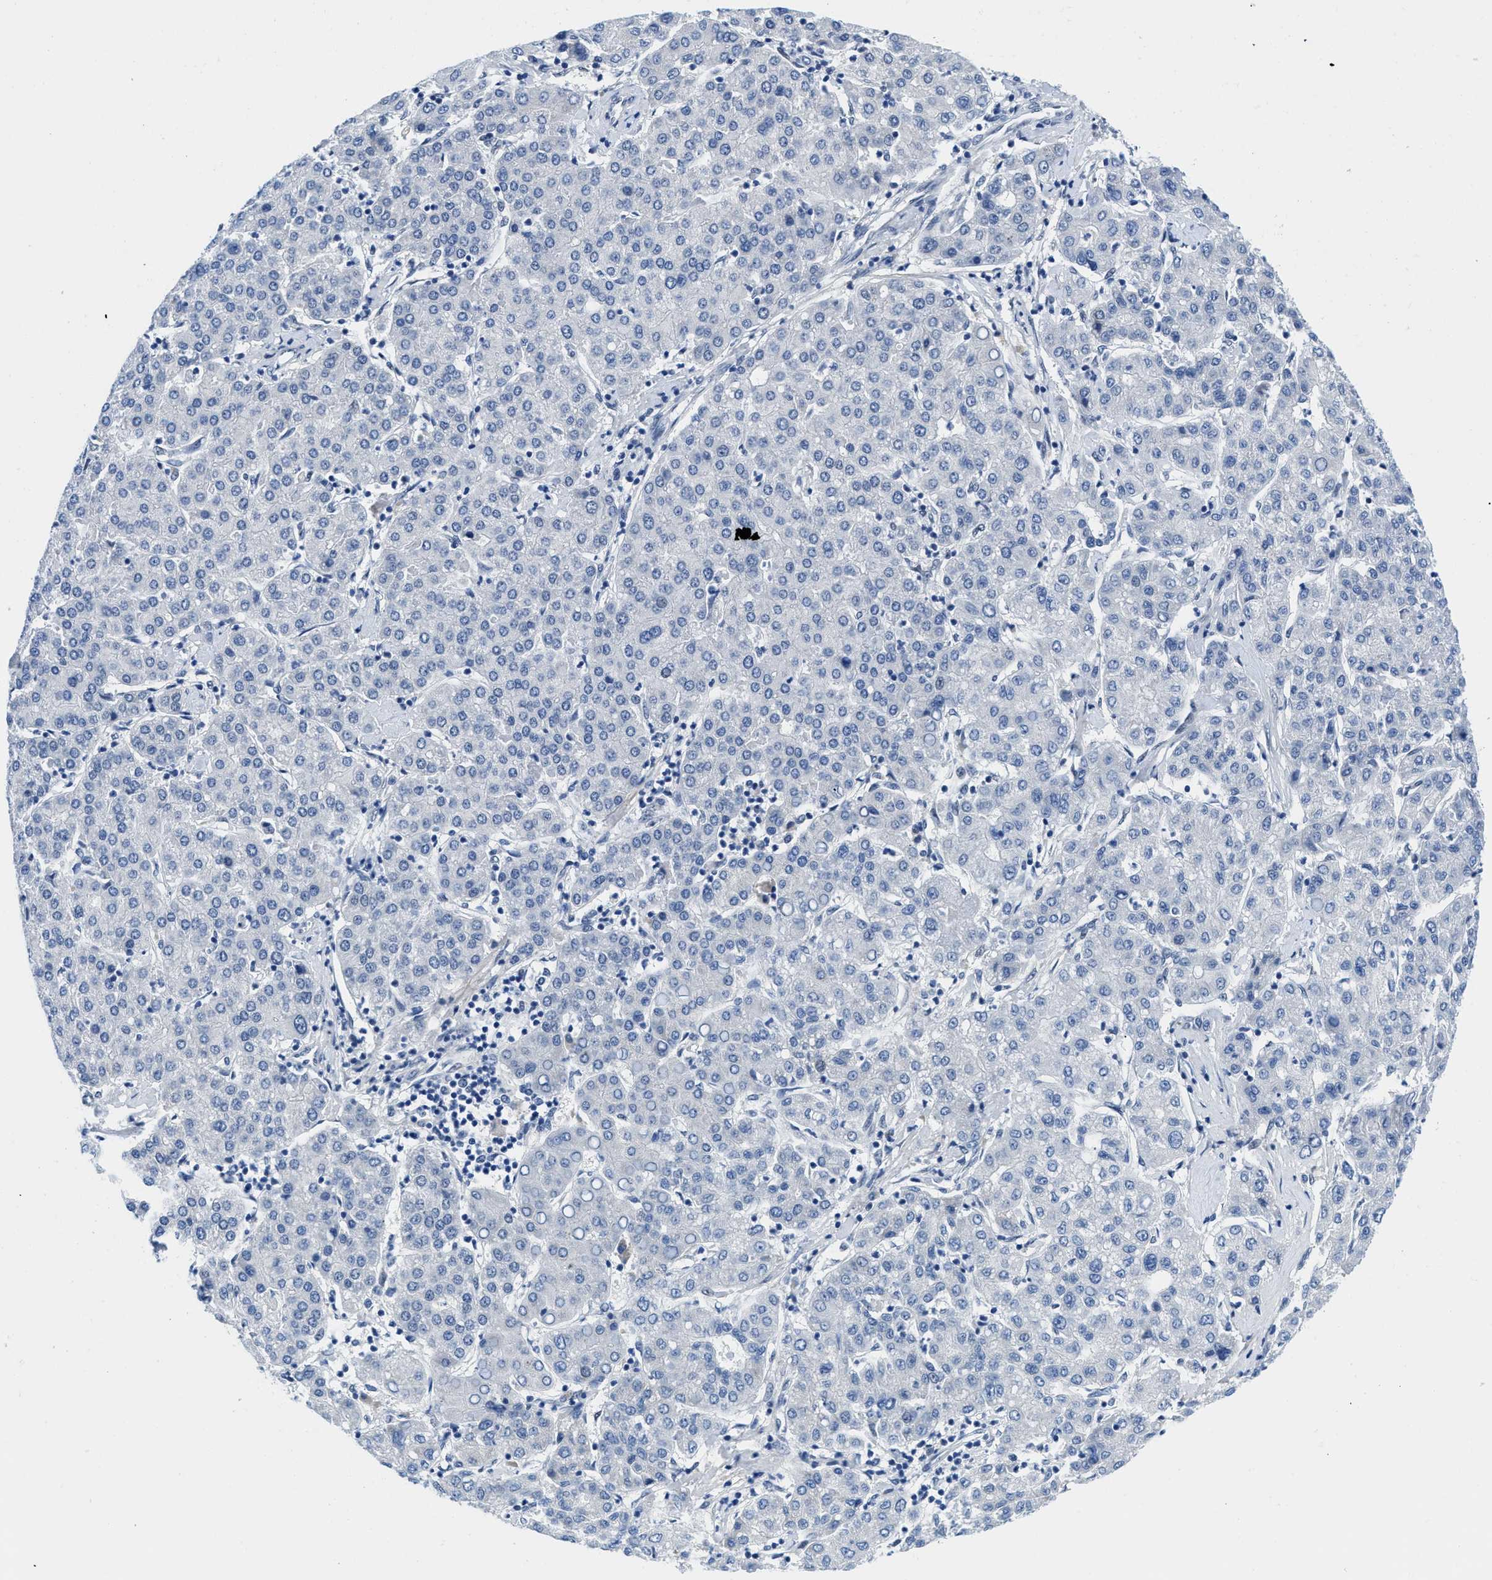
{"staining": {"intensity": "negative", "quantity": "none", "location": "none"}, "tissue": "liver cancer", "cell_type": "Tumor cells", "image_type": "cancer", "snomed": [{"axis": "morphology", "description": "Carcinoma, Hepatocellular, NOS"}, {"axis": "topography", "description": "Liver"}], "caption": "A high-resolution image shows immunohistochemistry staining of liver hepatocellular carcinoma, which reveals no significant positivity in tumor cells. (Stains: DAB (3,3'-diaminobenzidine) immunohistochemistry with hematoxylin counter stain, Microscopy: brightfield microscopy at high magnification).", "gene": "SMARCAD1", "patient": {"sex": "male", "age": 65}}